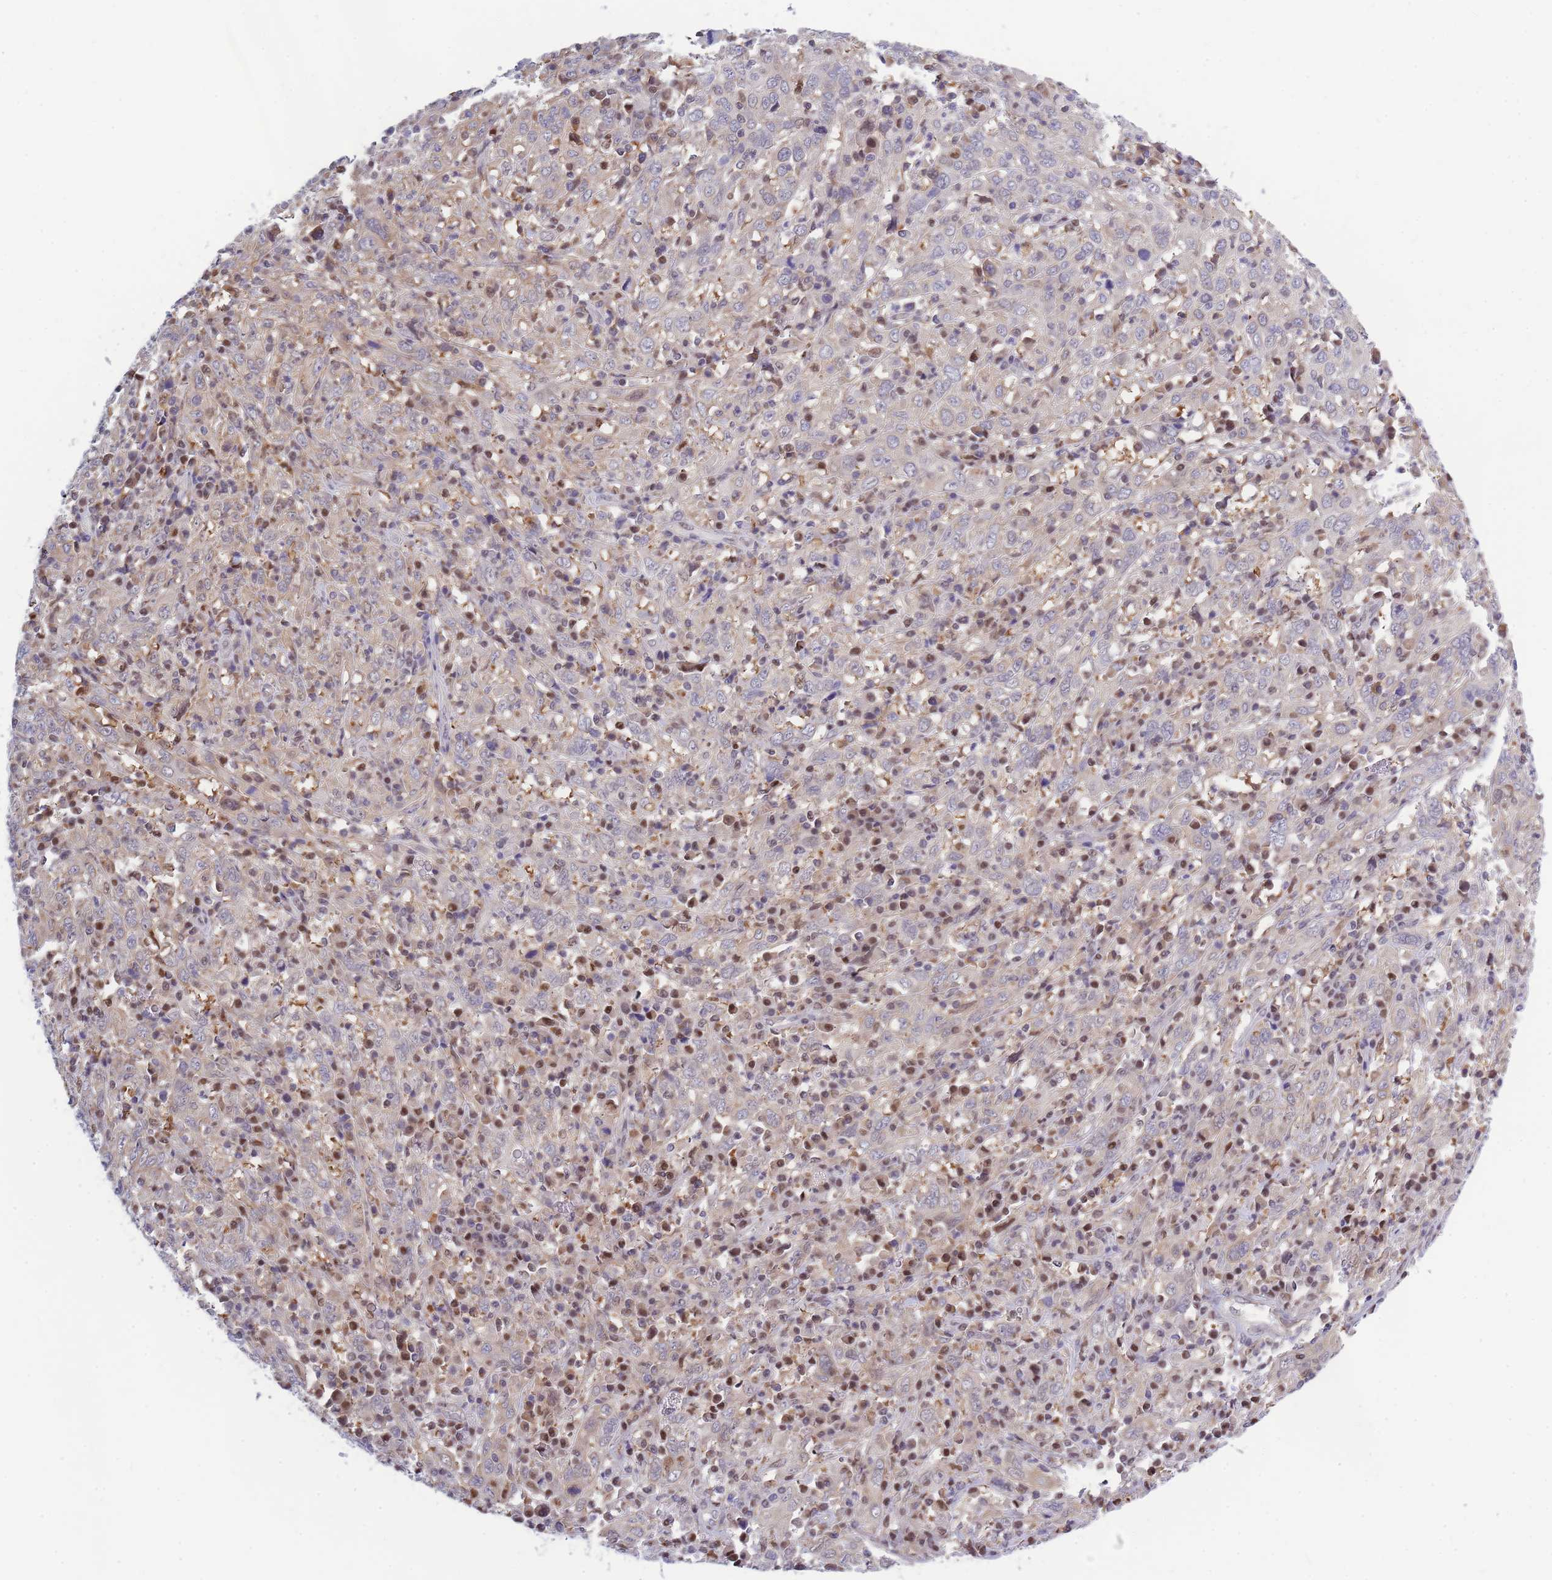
{"staining": {"intensity": "weak", "quantity": "<25%", "location": "cytoplasmic/membranous"}, "tissue": "cervical cancer", "cell_type": "Tumor cells", "image_type": "cancer", "snomed": [{"axis": "morphology", "description": "Squamous cell carcinoma, NOS"}, {"axis": "topography", "description": "Cervix"}], "caption": "Tumor cells show no significant protein staining in cervical cancer (squamous cell carcinoma). The staining was performed using DAB (3,3'-diaminobenzidine) to visualize the protein expression in brown, while the nuclei were stained in blue with hematoxylin (Magnification: 20x).", "gene": "CRACD", "patient": {"sex": "female", "age": 46}}